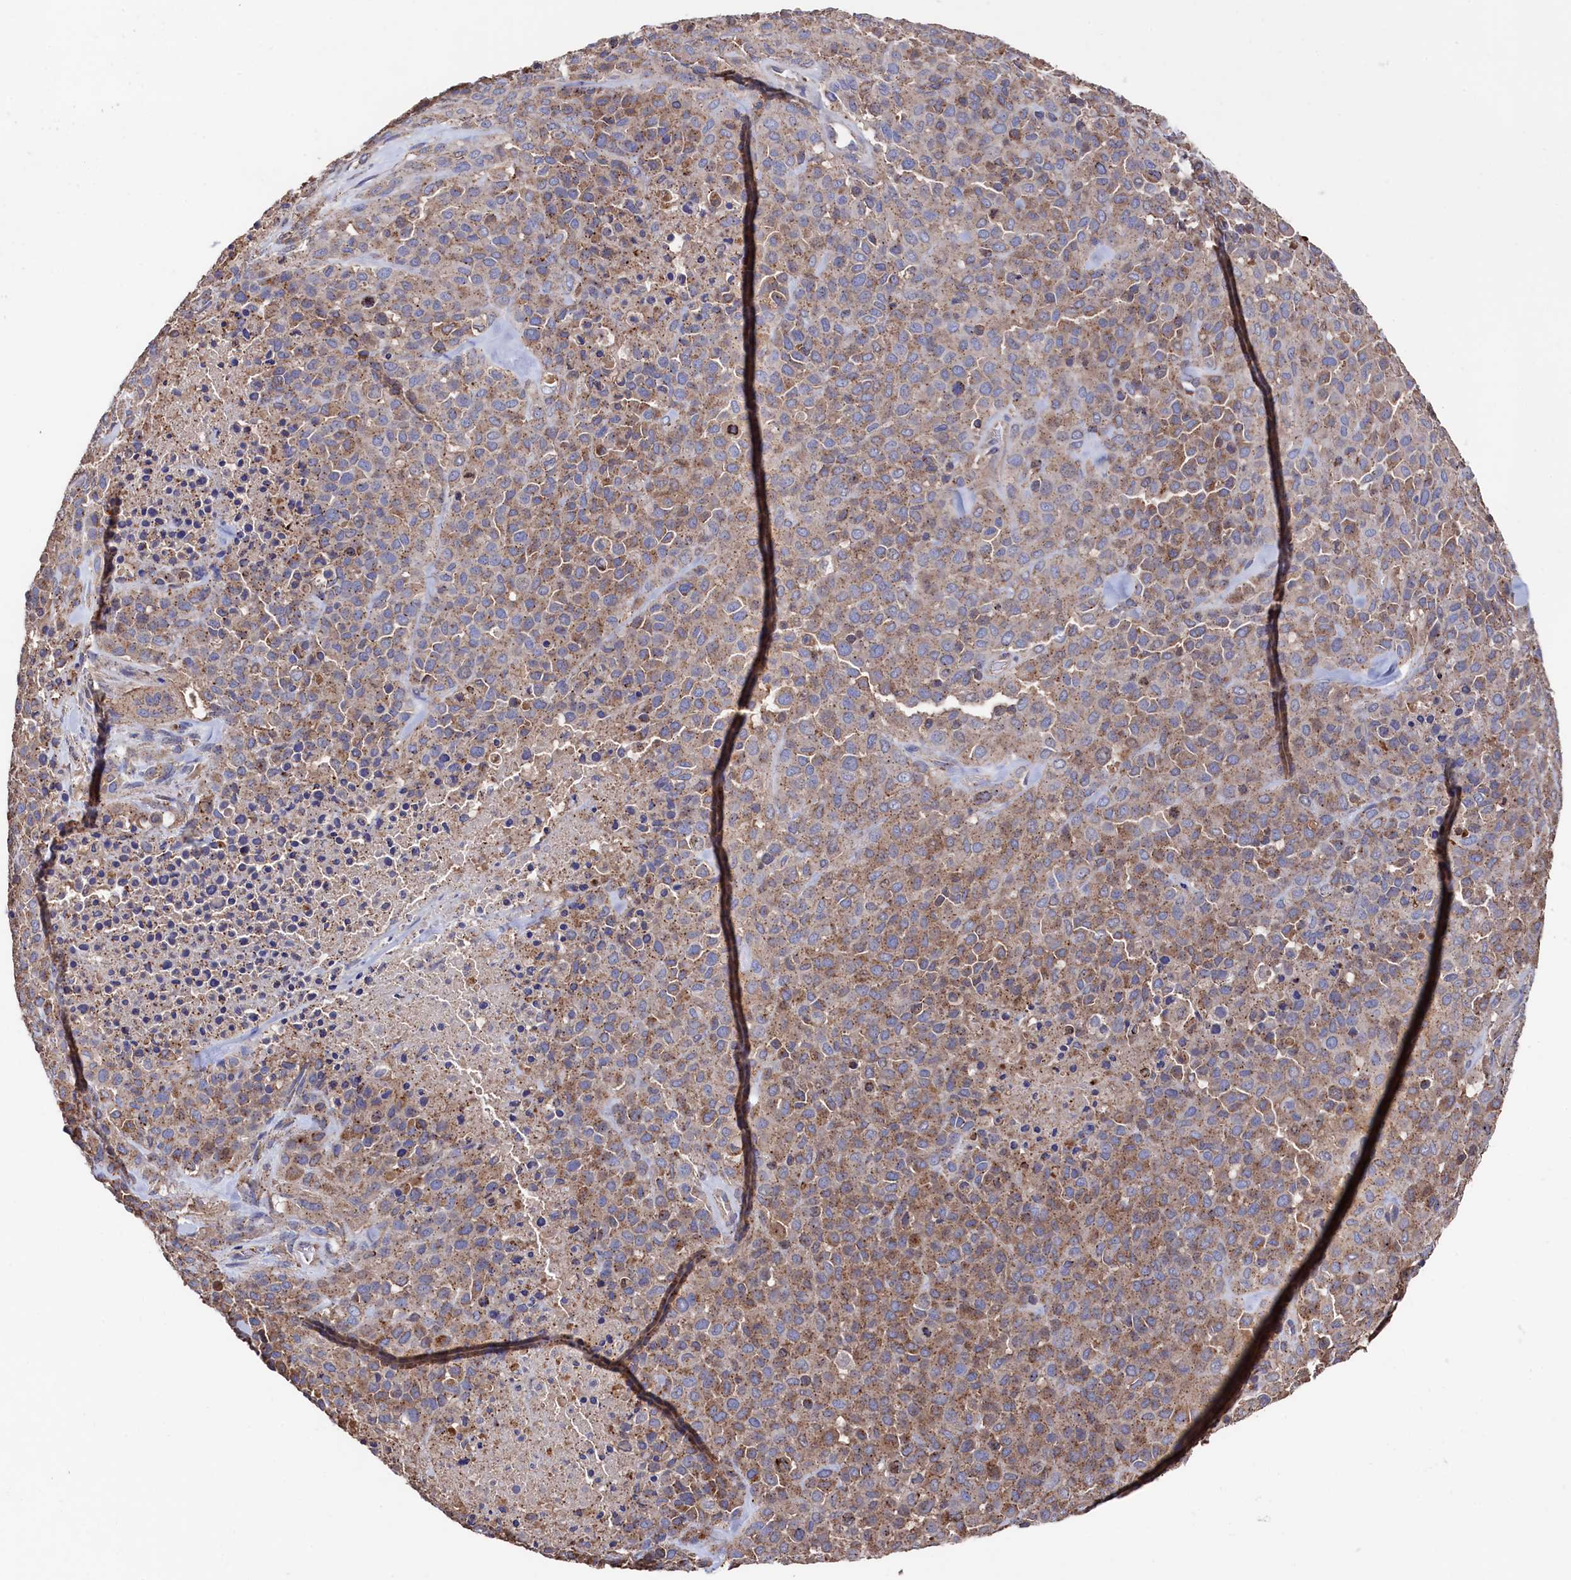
{"staining": {"intensity": "weak", "quantity": ">75%", "location": "cytoplasmic/membranous"}, "tissue": "melanoma", "cell_type": "Tumor cells", "image_type": "cancer", "snomed": [{"axis": "morphology", "description": "Malignant melanoma, Metastatic site"}, {"axis": "topography", "description": "Skin"}], "caption": "This is an image of immunohistochemistry staining of malignant melanoma (metastatic site), which shows weak expression in the cytoplasmic/membranous of tumor cells.", "gene": "TK2", "patient": {"sex": "female", "age": 81}}